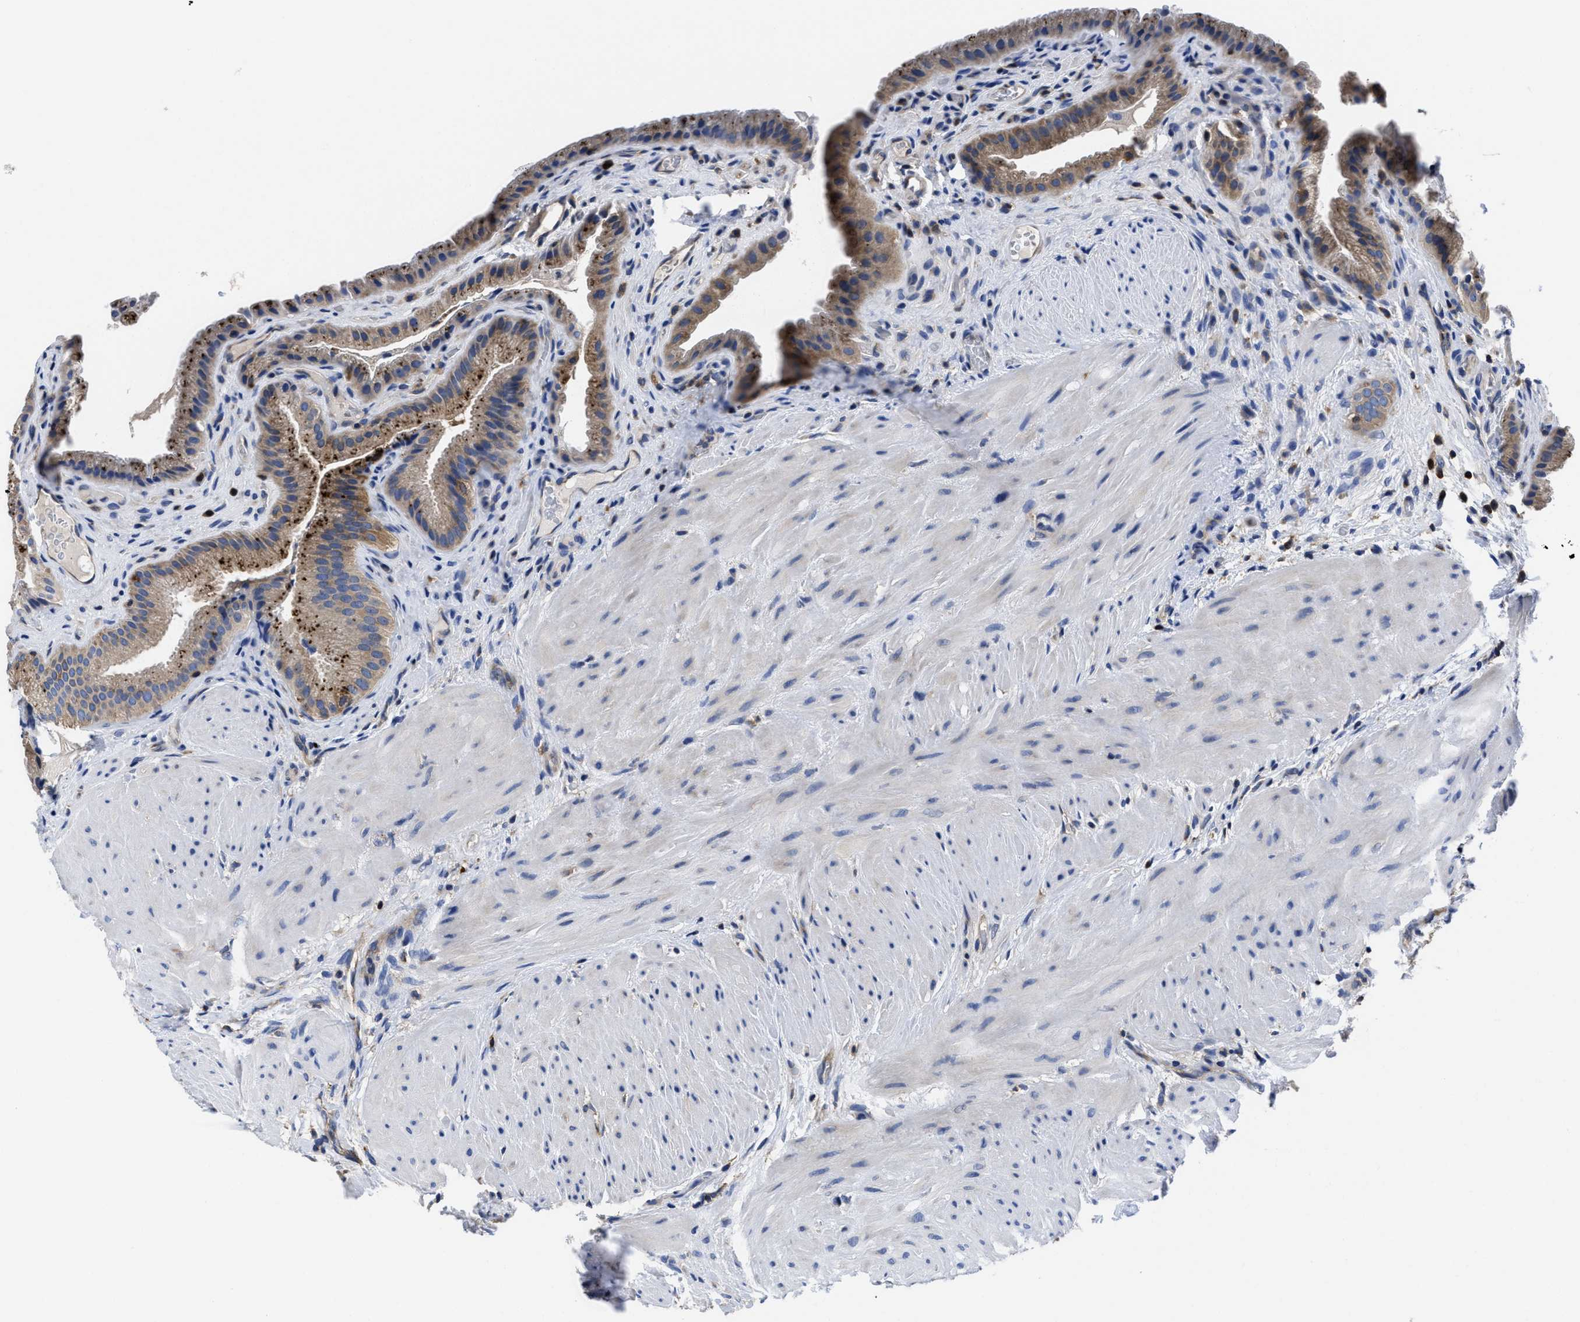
{"staining": {"intensity": "moderate", "quantity": ">75%", "location": "cytoplasmic/membranous"}, "tissue": "gallbladder", "cell_type": "Glandular cells", "image_type": "normal", "snomed": [{"axis": "morphology", "description": "Normal tissue, NOS"}, {"axis": "topography", "description": "Gallbladder"}], "caption": "Immunohistochemical staining of unremarkable human gallbladder reveals moderate cytoplasmic/membranous protein staining in approximately >75% of glandular cells.", "gene": "YARS1", "patient": {"sex": "male", "age": 49}}